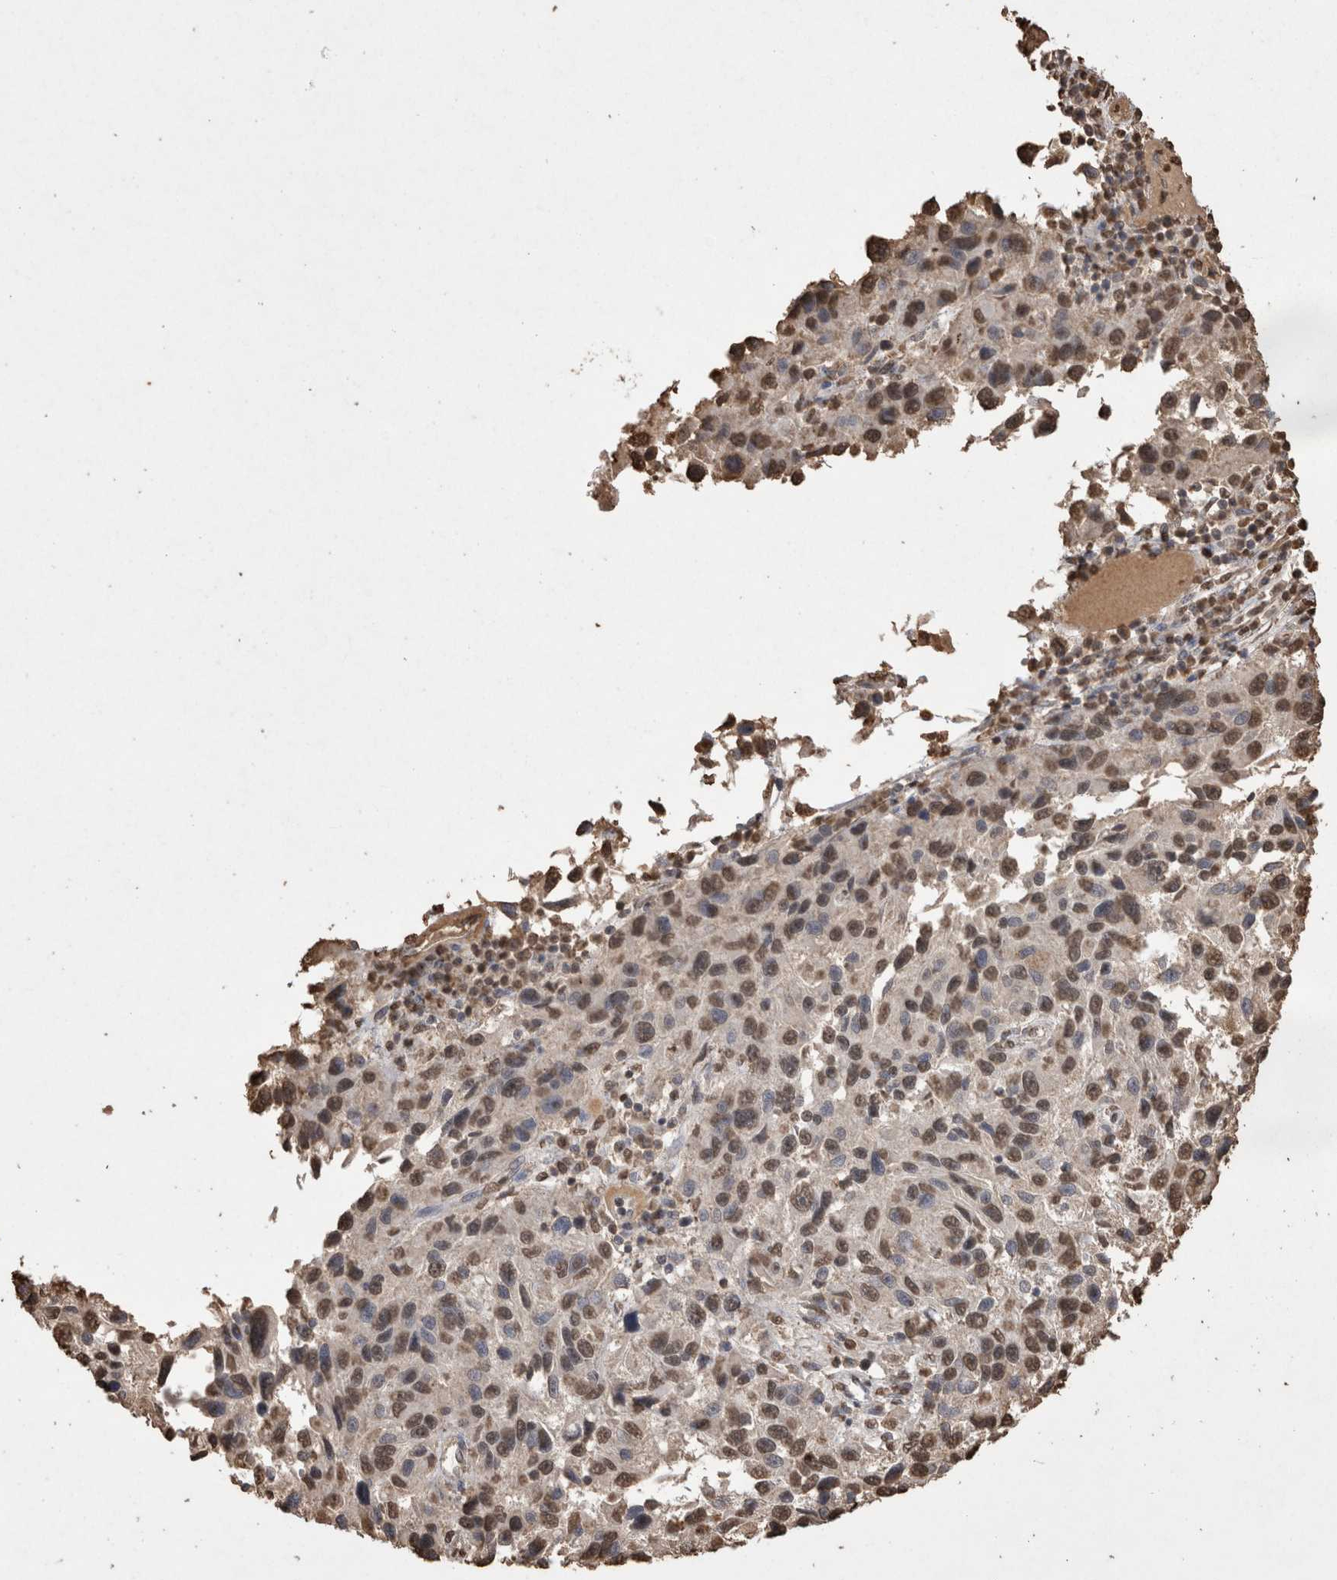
{"staining": {"intensity": "moderate", "quantity": ">75%", "location": "nuclear"}, "tissue": "melanoma", "cell_type": "Tumor cells", "image_type": "cancer", "snomed": [{"axis": "morphology", "description": "Malignant melanoma, NOS"}, {"axis": "topography", "description": "Skin"}], "caption": "Immunohistochemistry (DAB (3,3'-diaminobenzidine)) staining of melanoma exhibits moderate nuclear protein positivity in about >75% of tumor cells. (Stains: DAB in brown, nuclei in blue, Microscopy: brightfield microscopy at high magnification).", "gene": "POU5F1", "patient": {"sex": "male", "age": 53}}